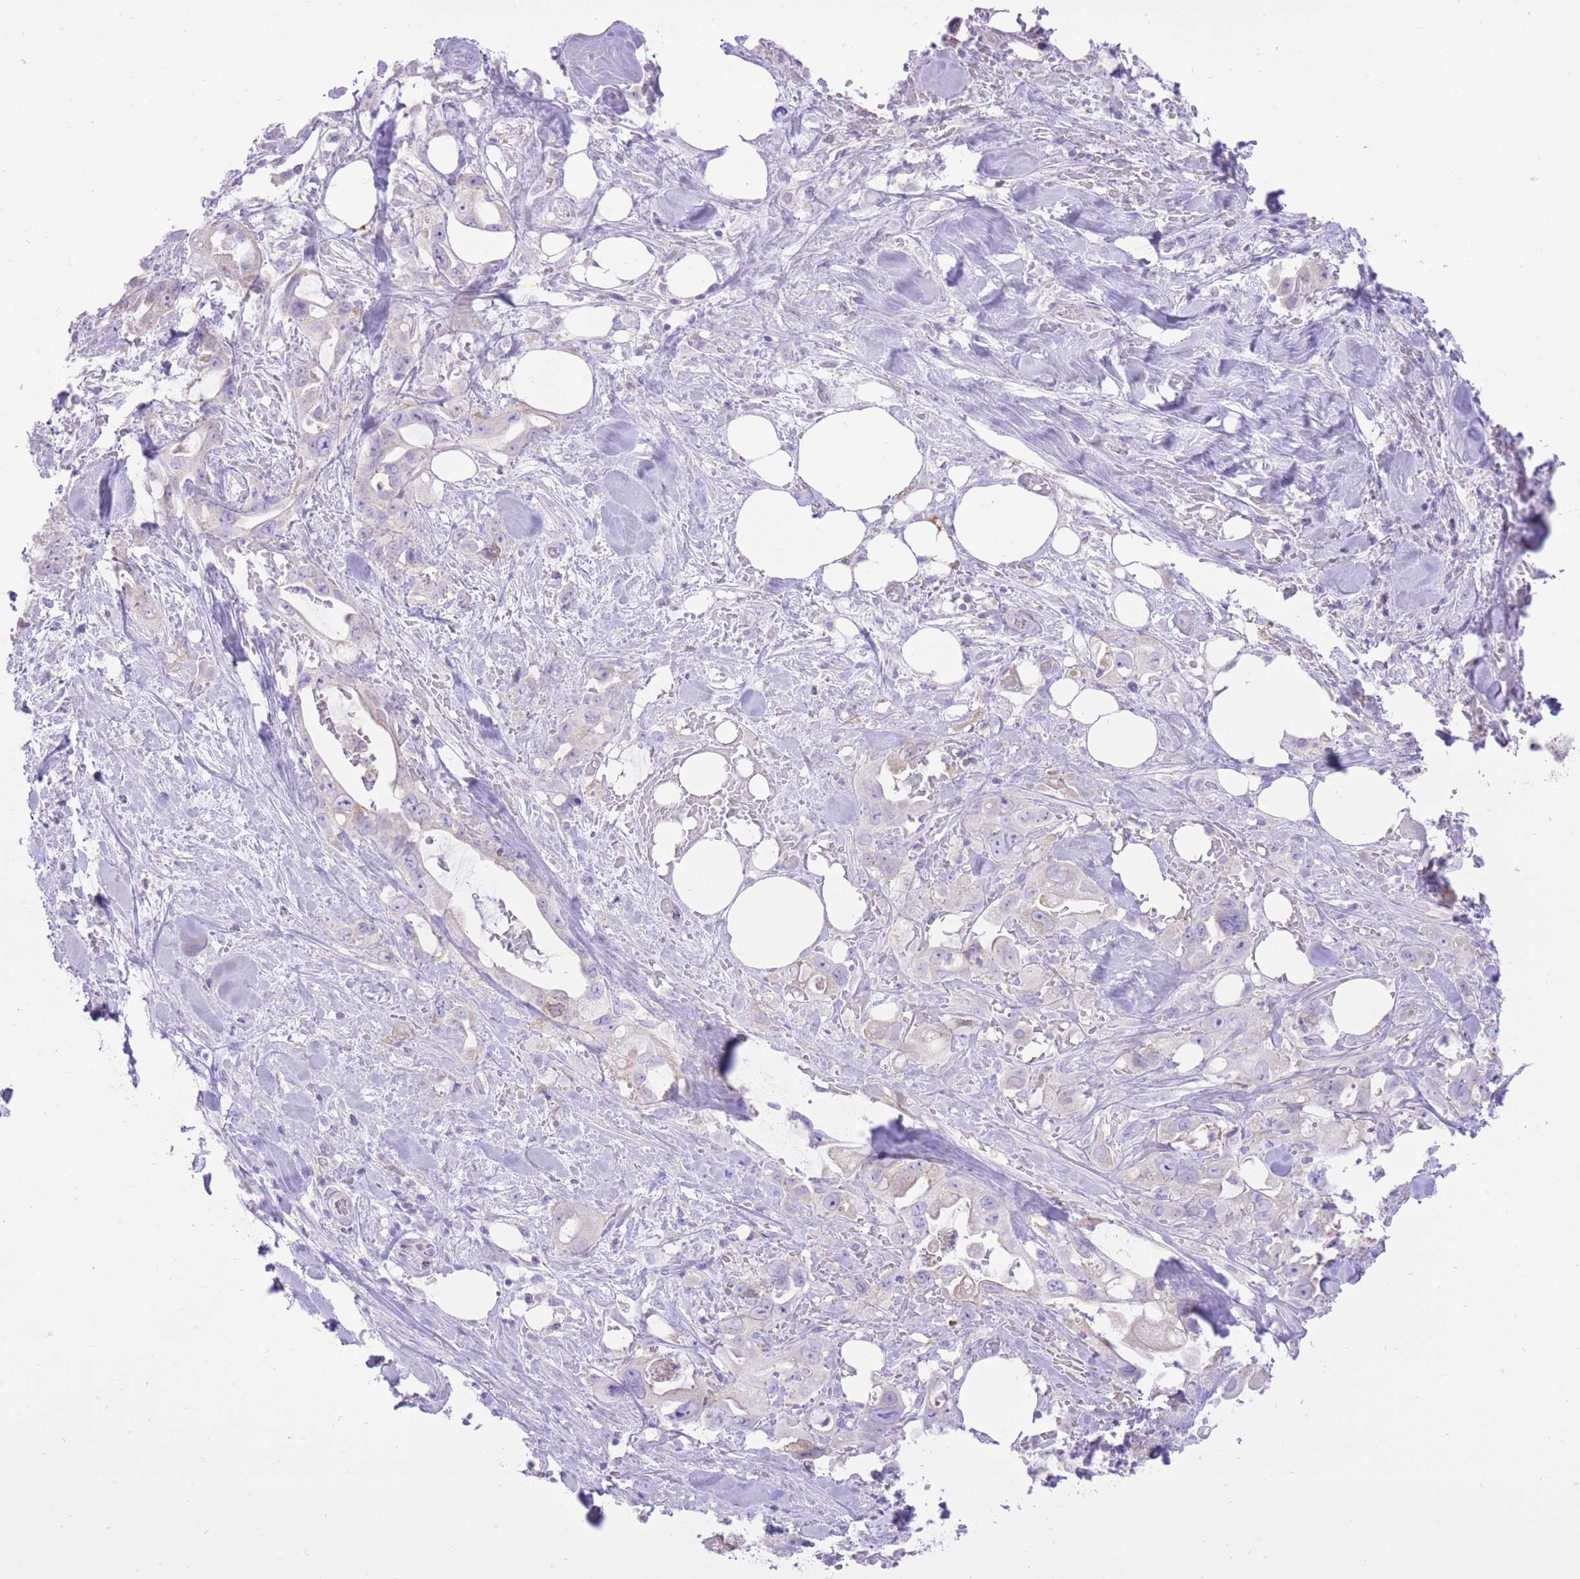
{"staining": {"intensity": "negative", "quantity": "none", "location": "none"}, "tissue": "pancreatic cancer", "cell_type": "Tumor cells", "image_type": "cancer", "snomed": [{"axis": "morphology", "description": "Adenocarcinoma, NOS"}, {"axis": "topography", "description": "Pancreas"}], "caption": "Micrograph shows no protein positivity in tumor cells of pancreatic cancer (adenocarcinoma) tissue. (Stains: DAB IHC with hematoxylin counter stain, Microscopy: brightfield microscopy at high magnification).", "gene": "SLC4A4", "patient": {"sex": "female", "age": 61}}